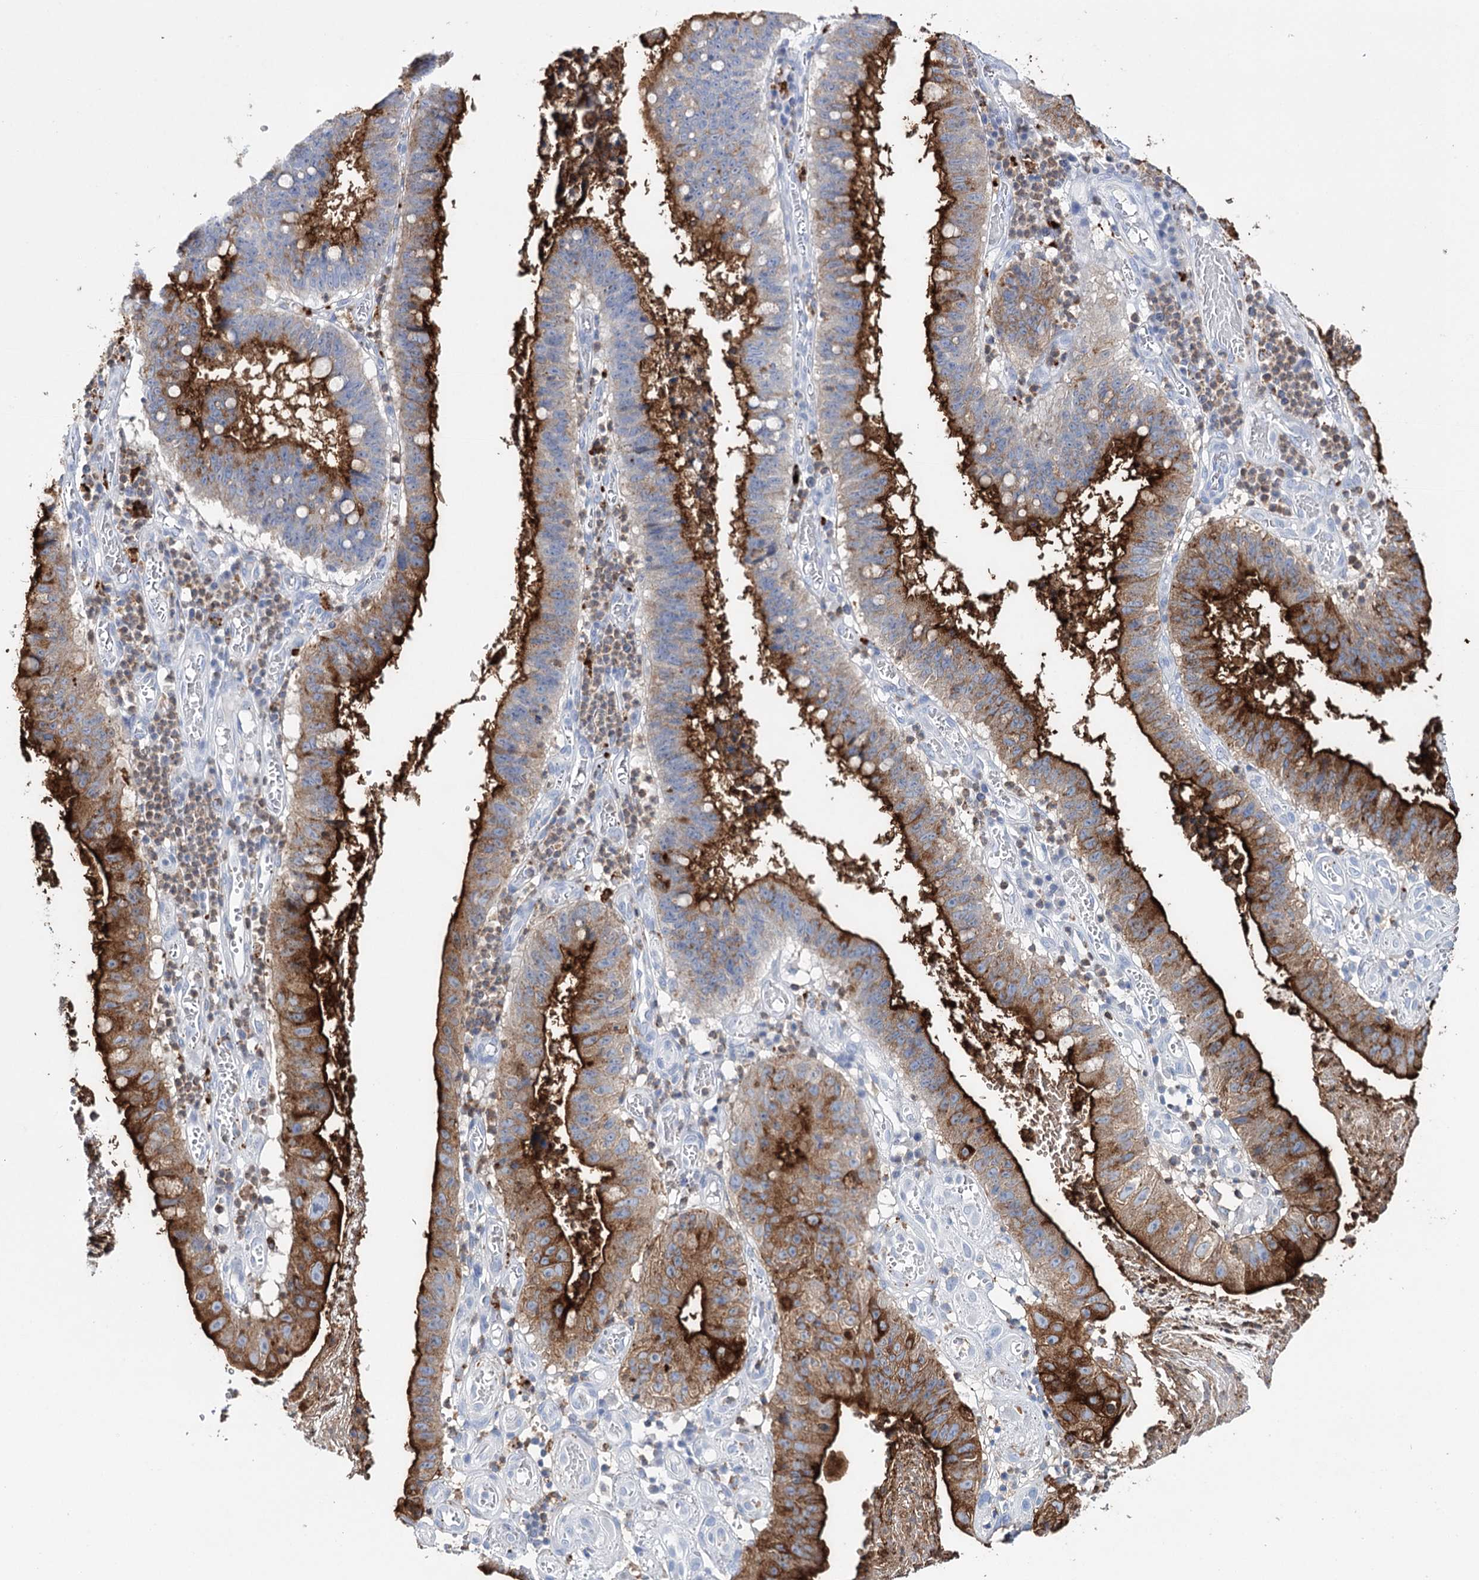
{"staining": {"intensity": "strong", "quantity": ">75%", "location": "cytoplasmic/membranous"}, "tissue": "stomach cancer", "cell_type": "Tumor cells", "image_type": "cancer", "snomed": [{"axis": "morphology", "description": "Adenocarcinoma, NOS"}, {"axis": "topography", "description": "Stomach"}], "caption": "This is an image of IHC staining of adenocarcinoma (stomach), which shows strong positivity in the cytoplasmic/membranous of tumor cells.", "gene": "CEACAM8", "patient": {"sex": "male", "age": 59}}